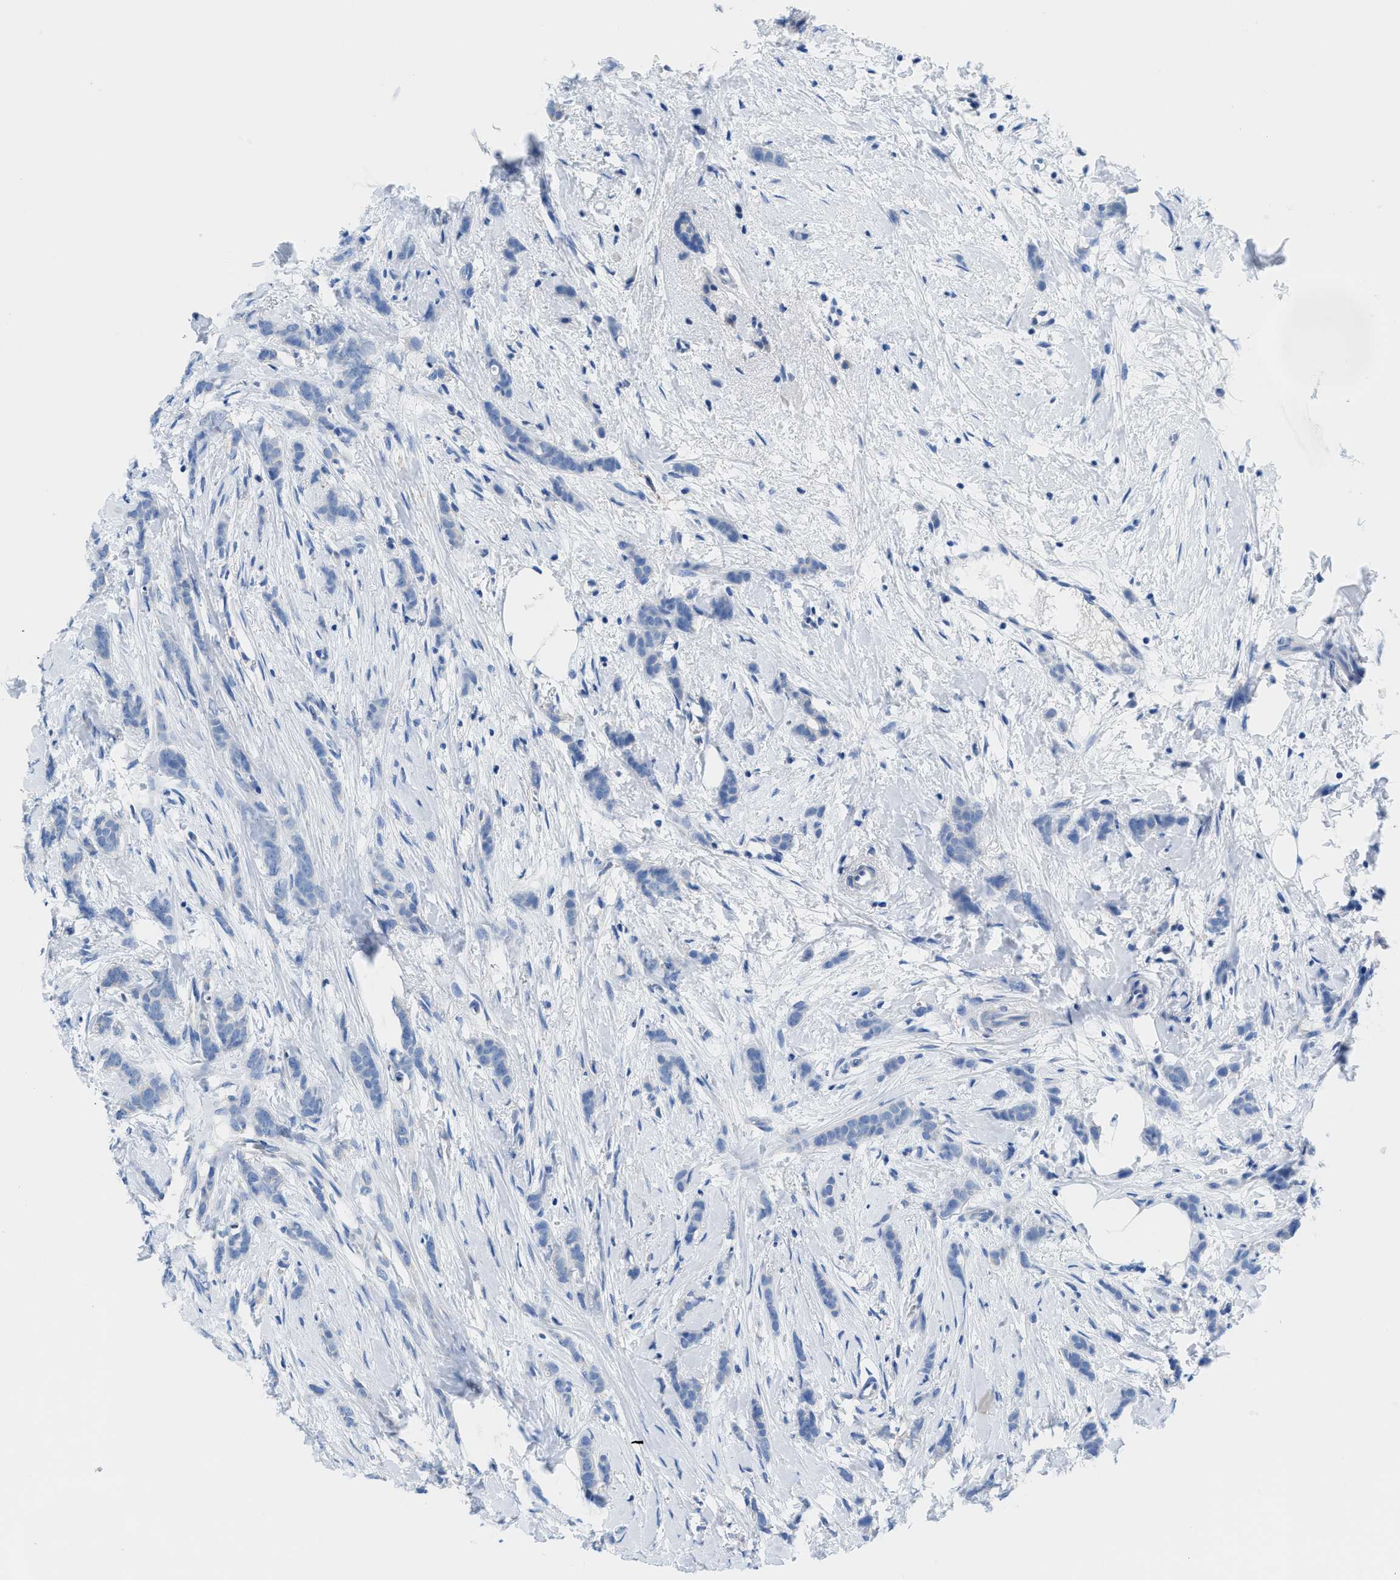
{"staining": {"intensity": "negative", "quantity": "none", "location": "none"}, "tissue": "breast cancer", "cell_type": "Tumor cells", "image_type": "cancer", "snomed": [{"axis": "morphology", "description": "Lobular carcinoma, in situ"}, {"axis": "morphology", "description": "Lobular carcinoma"}, {"axis": "topography", "description": "Breast"}], "caption": "Immunohistochemical staining of human breast cancer (lobular carcinoma) shows no significant positivity in tumor cells. Nuclei are stained in blue.", "gene": "NEB", "patient": {"sex": "female", "age": 41}}